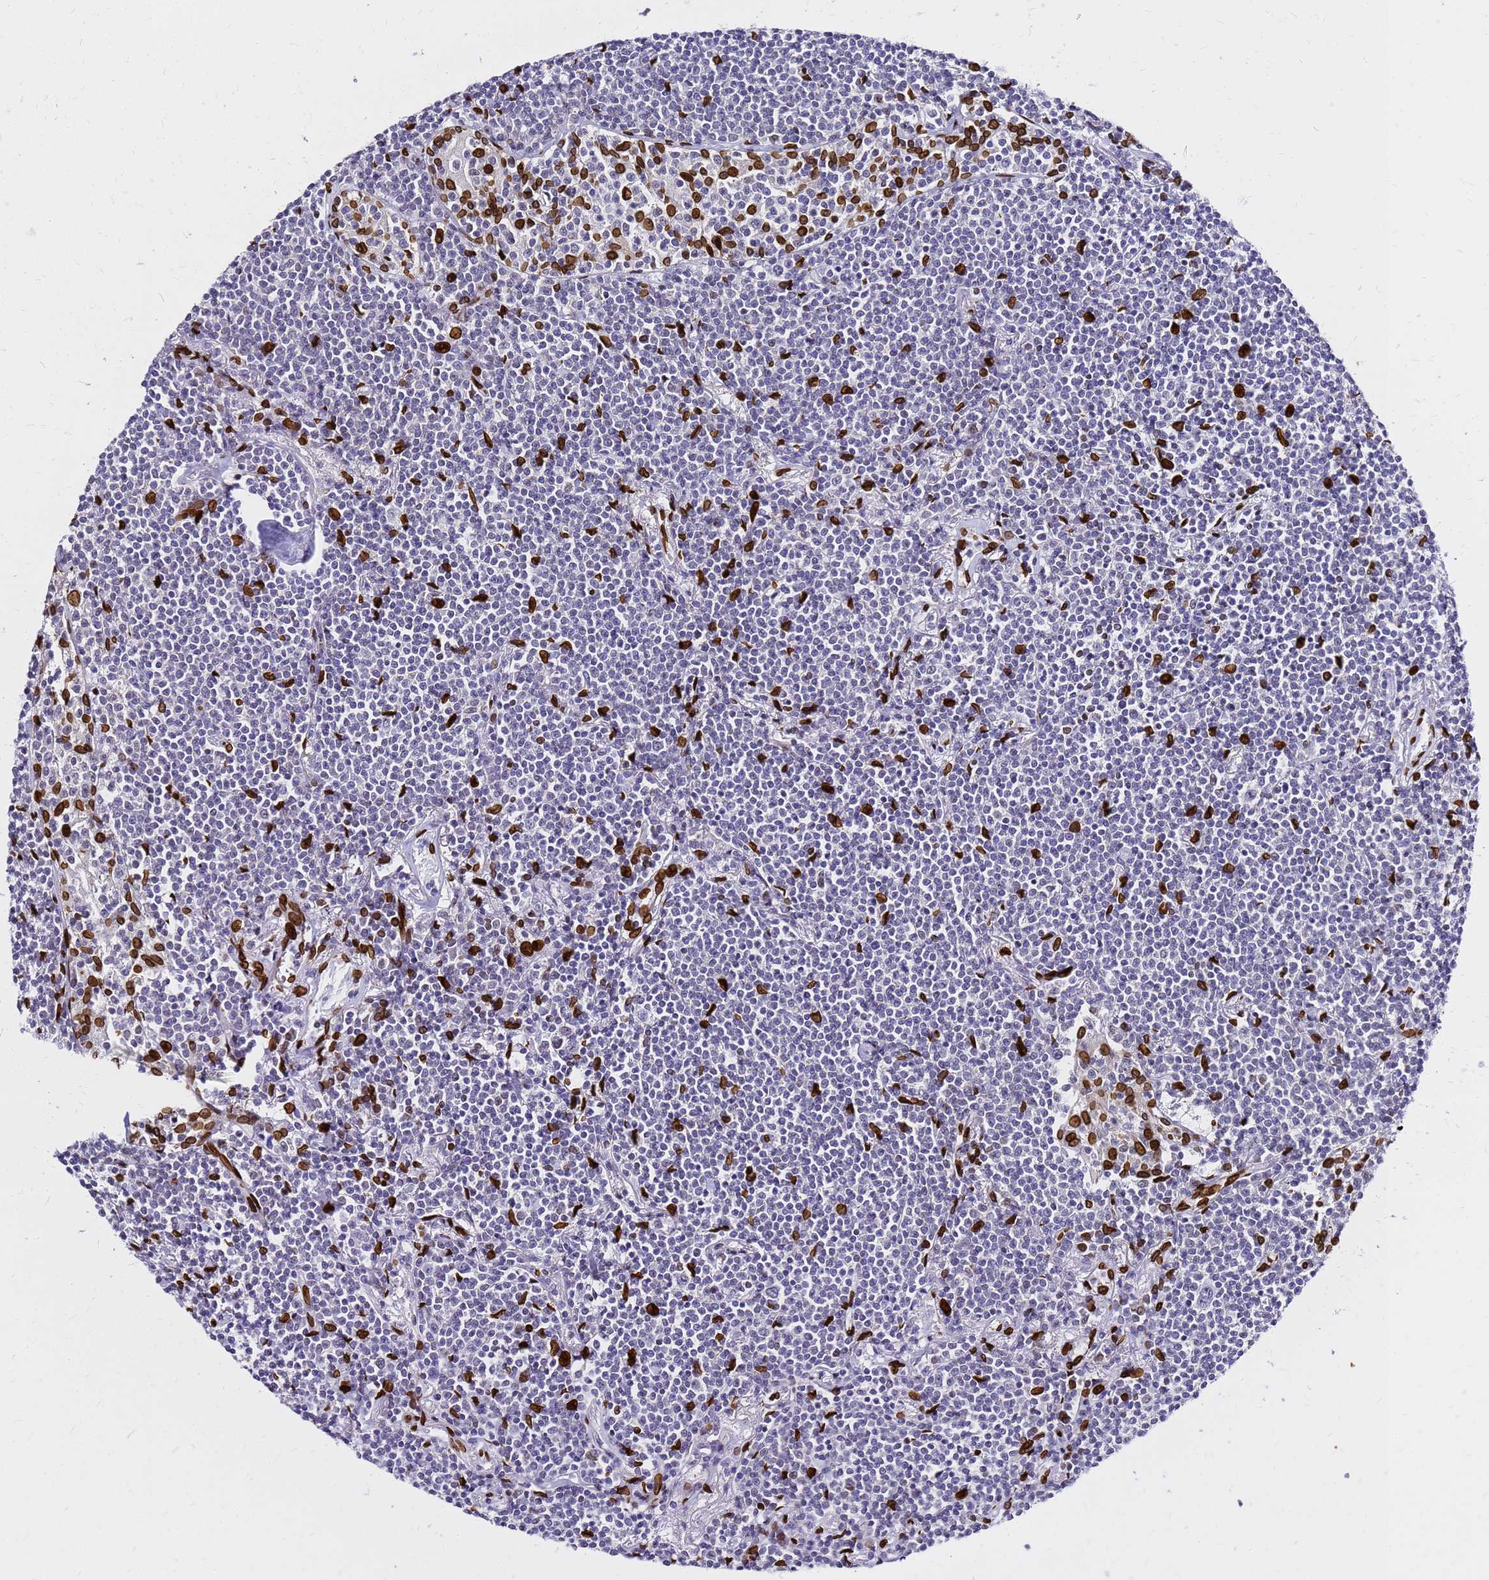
{"staining": {"intensity": "negative", "quantity": "none", "location": "none"}, "tissue": "lymphoma", "cell_type": "Tumor cells", "image_type": "cancer", "snomed": [{"axis": "morphology", "description": "Malignant lymphoma, non-Hodgkin's type, Low grade"}, {"axis": "topography", "description": "Lung"}], "caption": "This image is of lymphoma stained with immunohistochemistry (IHC) to label a protein in brown with the nuclei are counter-stained blue. There is no expression in tumor cells.", "gene": "C6orf141", "patient": {"sex": "female", "age": 71}}